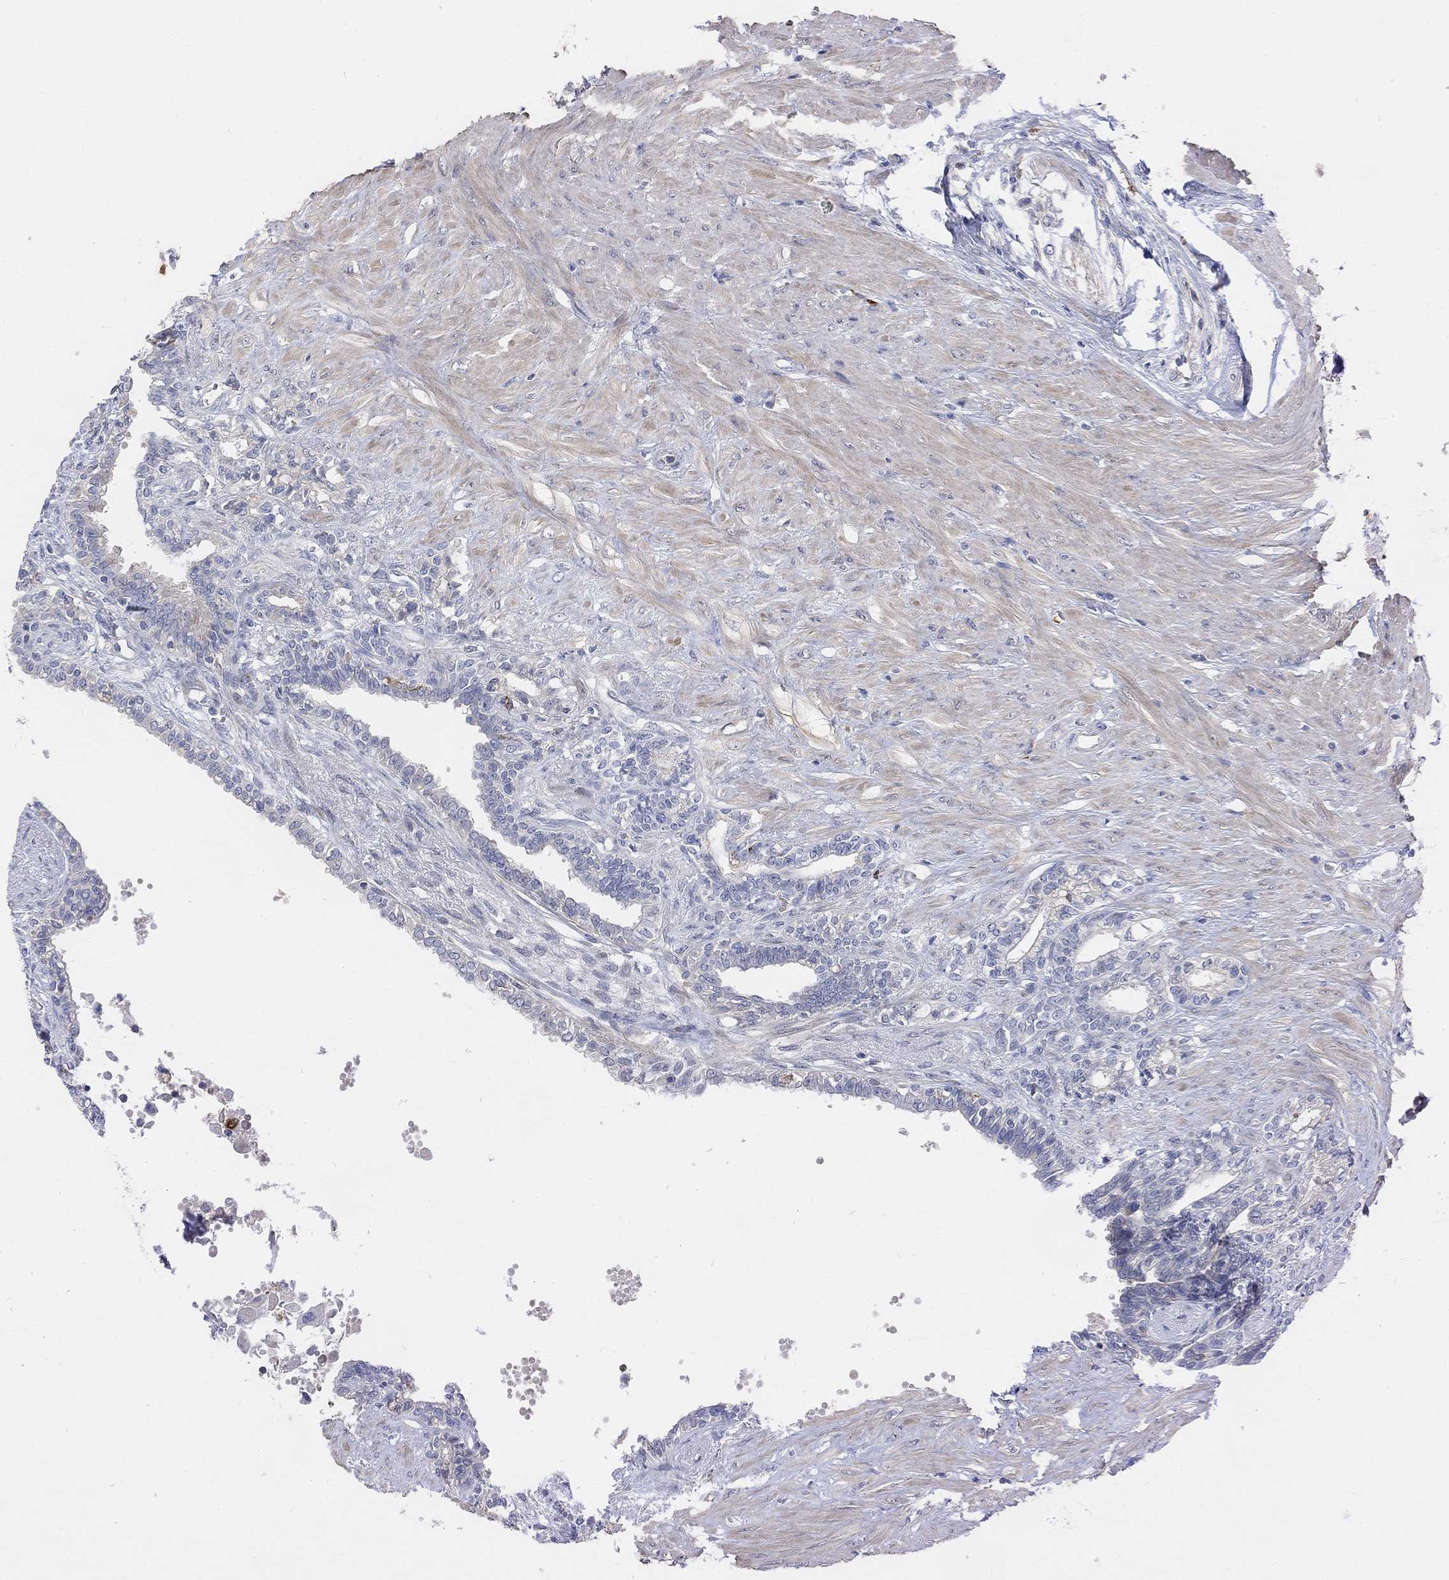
{"staining": {"intensity": "negative", "quantity": "none", "location": "none"}, "tissue": "seminal vesicle", "cell_type": "Glandular cells", "image_type": "normal", "snomed": [{"axis": "morphology", "description": "Normal tissue, NOS"}, {"axis": "morphology", "description": "Urothelial carcinoma, NOS"}, {"axis": "topography", "description": "Urinary bladder"}, {"axis": "topography", "description": "Seminal veicle"}], "caption": "This is an immunohistochemistry micrograph of benign seminal vesicle. There is no staining in glandular cells.", "gene": "HCRTR1", "patient": {"sex": "male", "age": 76}}